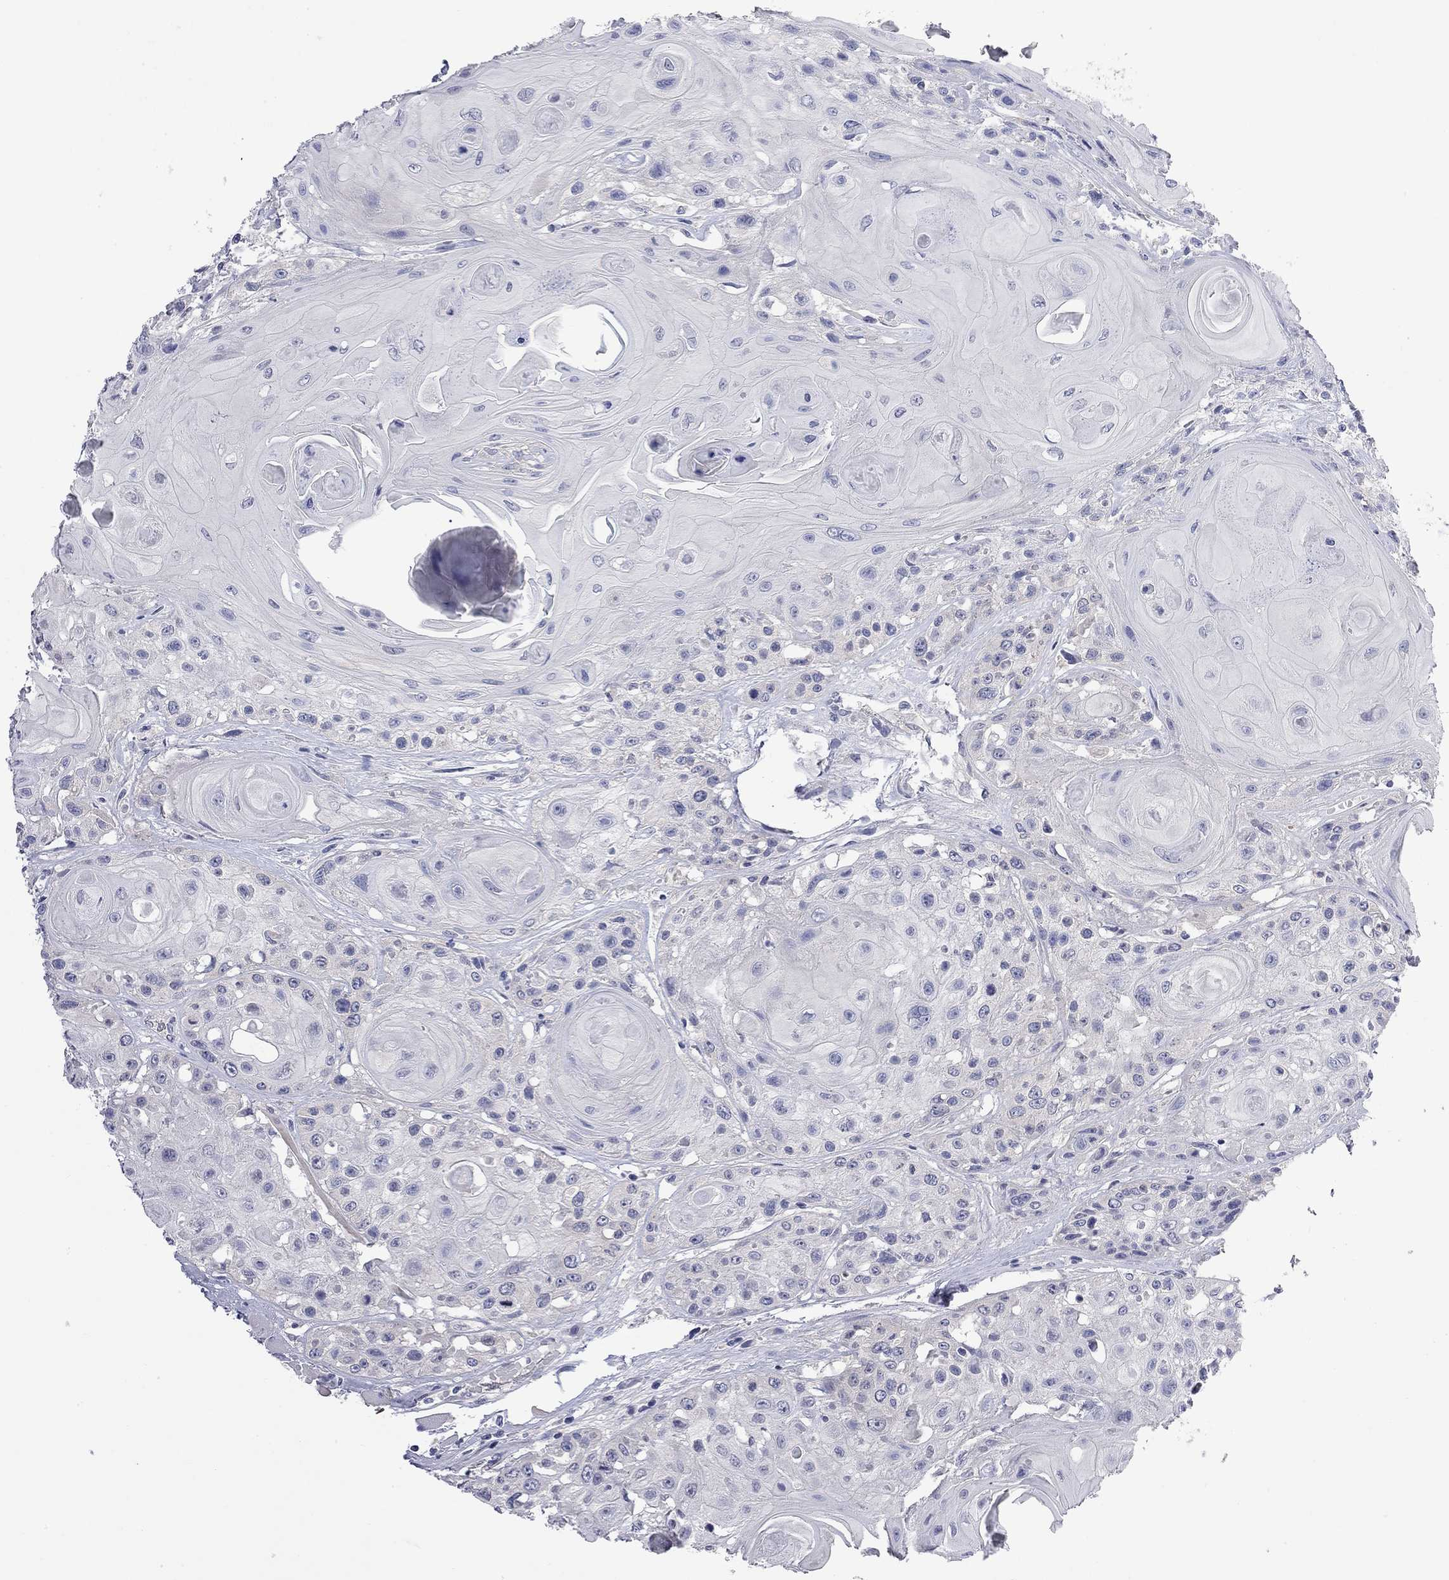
{"staining": {"intensity": "negative", "quantity": "none", "location": "none"}, "tissue": "head and neck cancer", "cell_type": "Tumor cells", "image_type": "cancer", "snomed": [{"axis": "morphology", "description": "Squamous cell carcinoma, NOS"}, {"axis": "topography", "description": "Head-Neck"}], "caption": "A photomicrograph of human head and neck cancer is negative for staining in tumor cells. (Immunohistochemistry, brightfield microscopy, high magnification).", "gene": "ABCB4", "patient": {"sex": "female", "age": 59}}